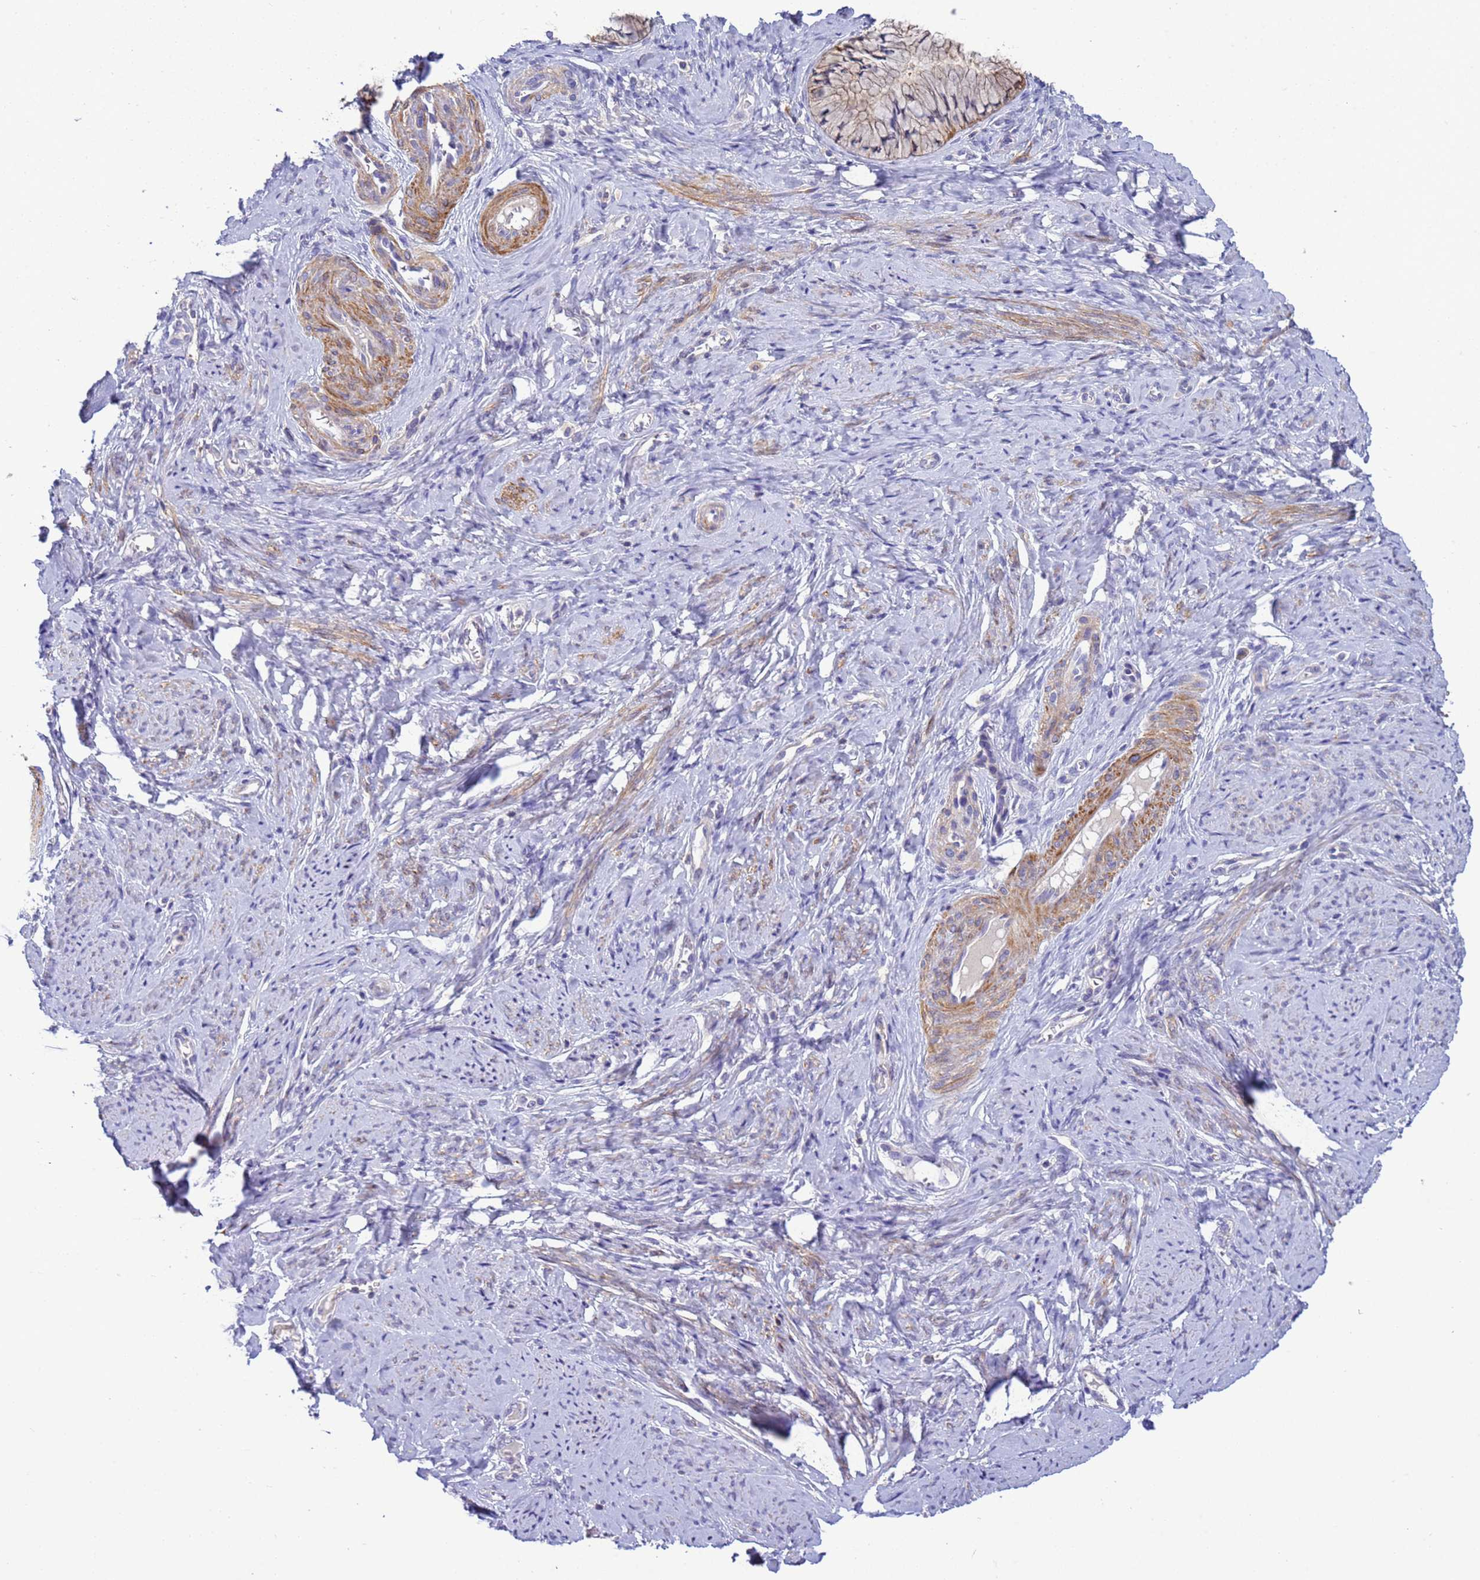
{"staining": {"intensity": "moderate", "quantity": "25%-75%", "location": "cytoplasmic/membranous,nuclear"}, "tissue": "cervix", "cell_type": "Glandular cells", "image_type": "normal", "snomed": [{"axis": "morphology", "description": "Normal tissue, NOS"}, {"axis": "topography", "description": "Cervix"}], "caption": "Cervix stained for a protein (brown) displays moderate cytoplasmic/membranous,nuclear positive expression in about 25%-75% of glandular cells.", "gene": "KLHL13", "patient": {"sex": "female", "age": 42}}